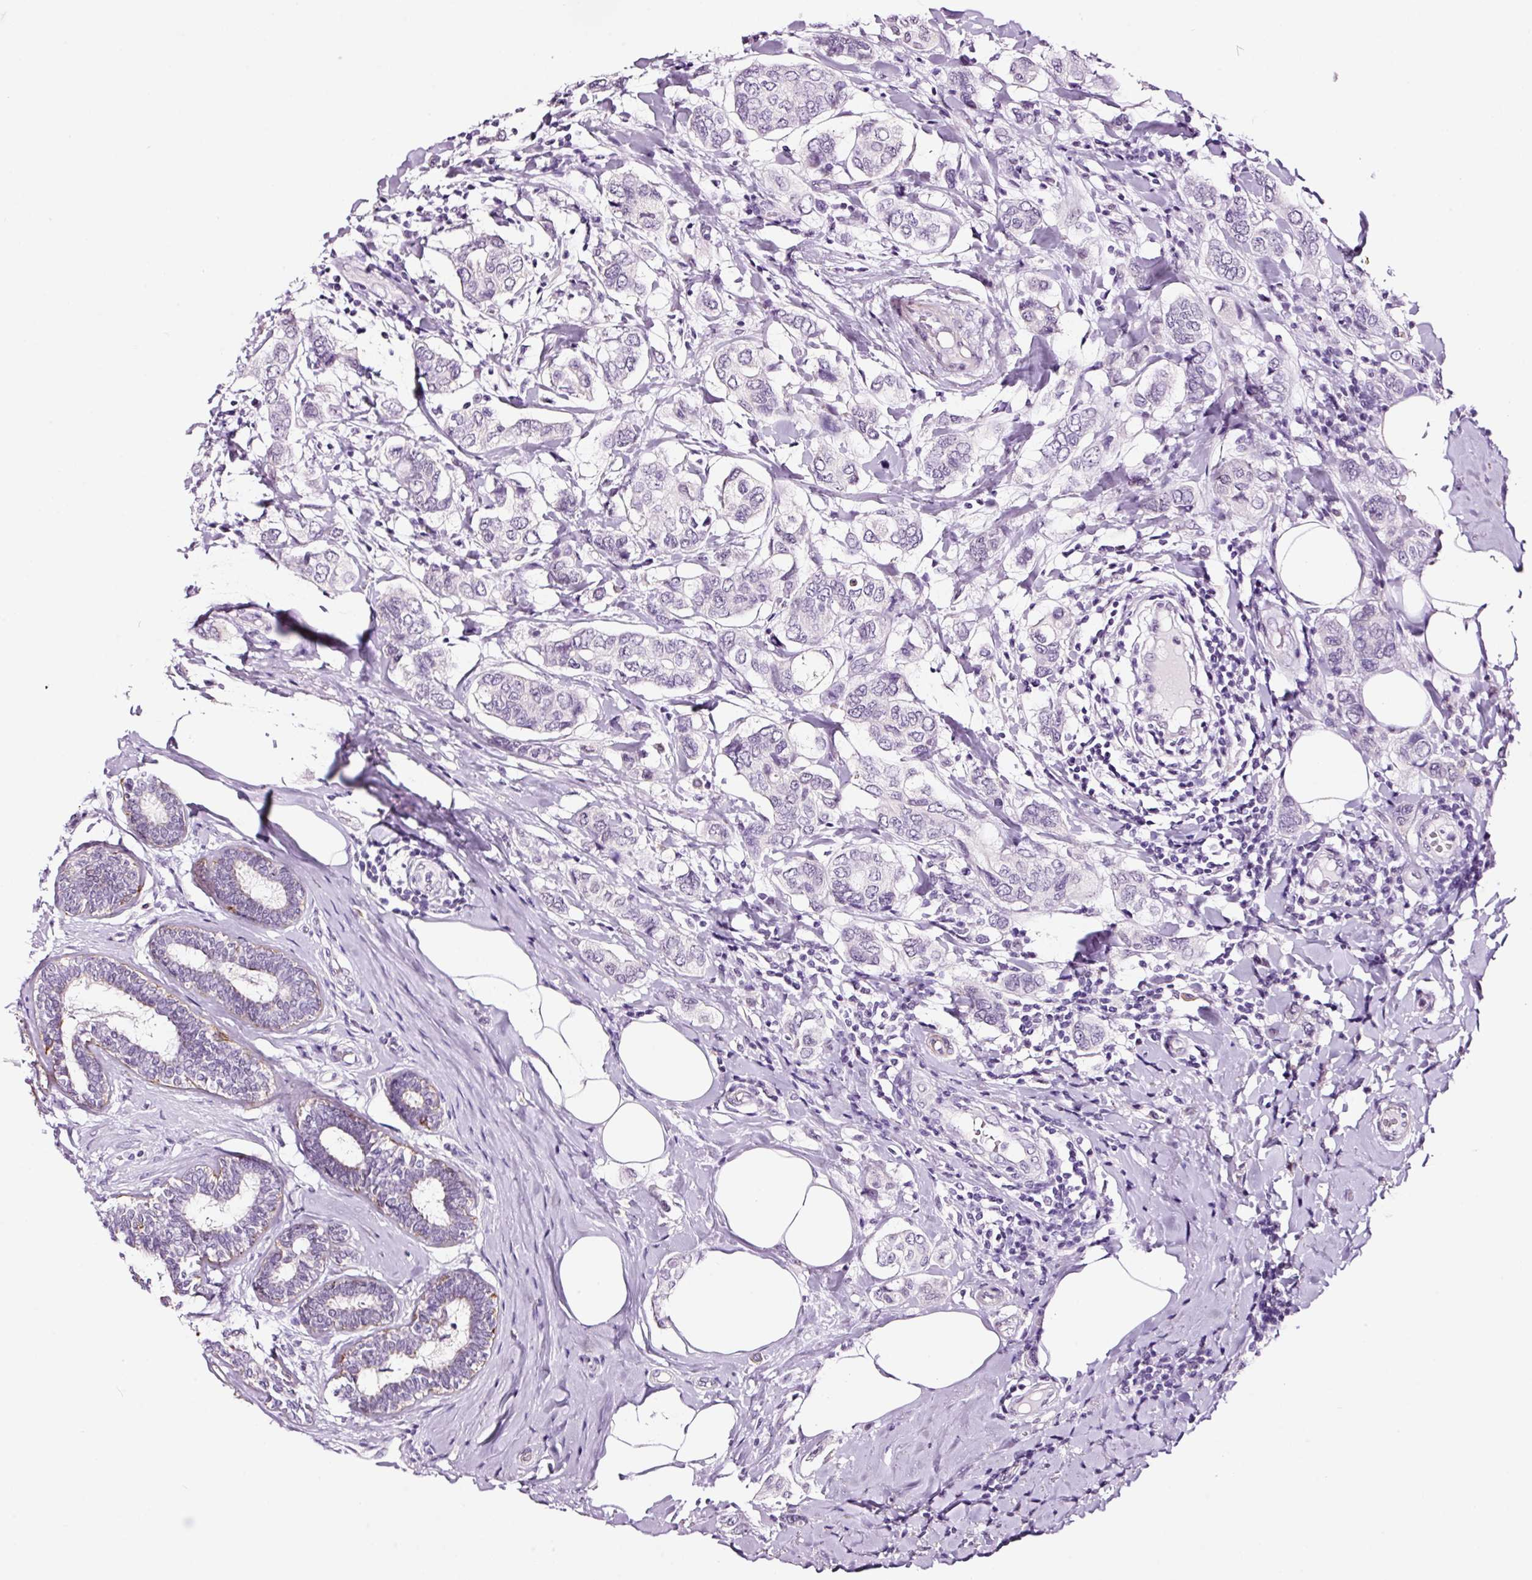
{"staining": {"intensity": "negative", "quantity": "none", "location": "none"}, "tissue": "breast cancer", "cell_type": "Tumor cells", "image_type": "cancer", "snomed": [{"axis": "morphology", "description": "Lobular carcinoma"}, {"axis": "topography", "description": "Breast"}], "caption": "Breast cancer (lobular carcinoma) was stained to show a protein in brown. There is no significant positivity in tumor cells.", "gene": "RTF2", "patient": {"sex": "female", "age": 51}}